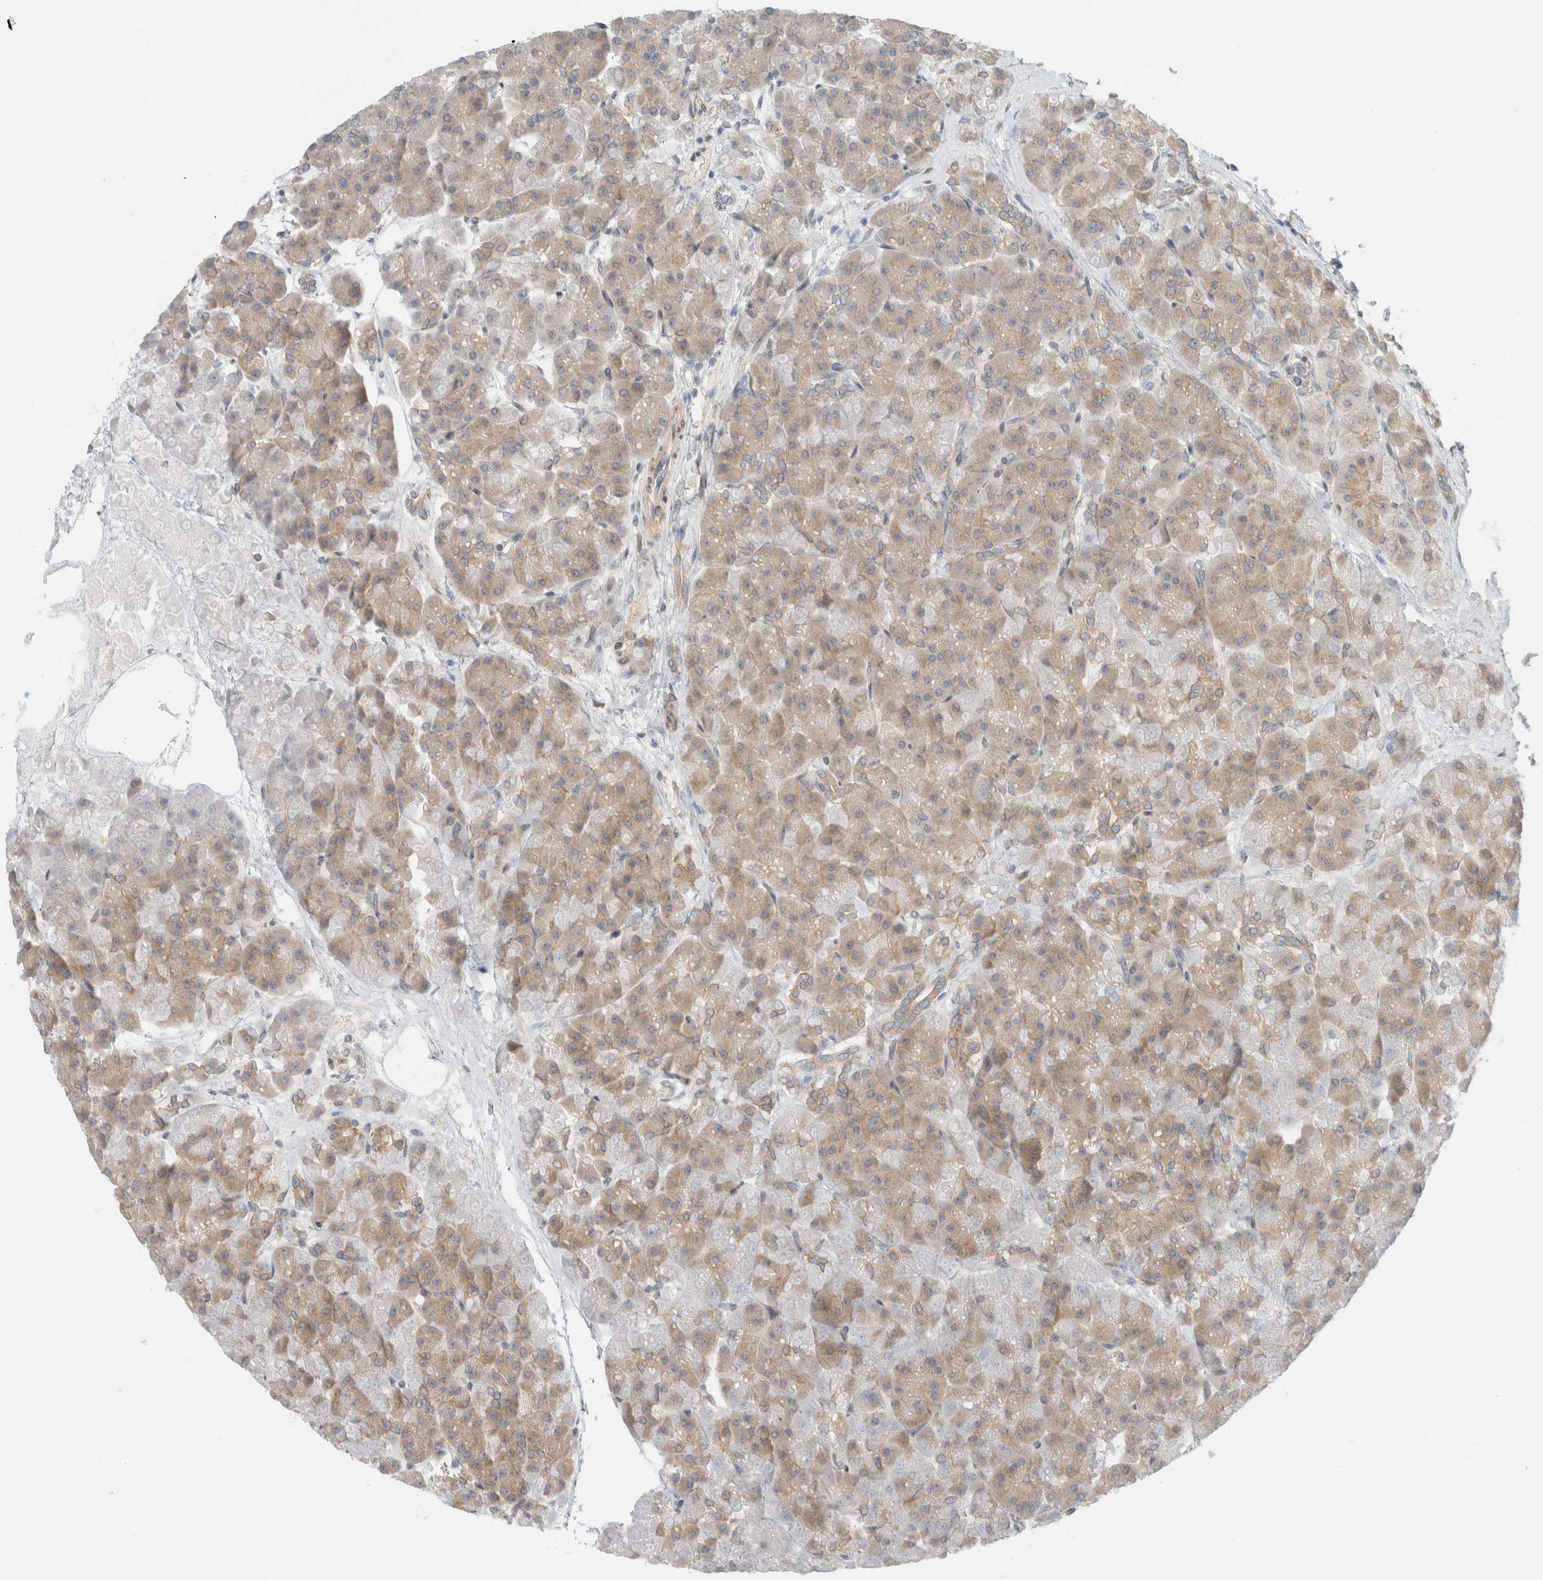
{"staining": {"intensity": "moderate", "quantity": "<25%", "location": "cytoplasmic/membranous"}, "tissue": "pancreas", "cell_type": "Exocrine glandular cells", "image_type": "normal", "snomed": [{"axis": "morphology", "description": "Normal tissue, NOS"}, {"axis": "topography", "description": "Pancreas"}], "caption": "There is low levels of moderate cytoplasmic/membranous positivity in exocrine glandular cells of normal pancreas, as demonstrated by immunohistochemical staining (brown color).", "gene": "MARK3", "patient": {"sex": "female", "age": 70}}